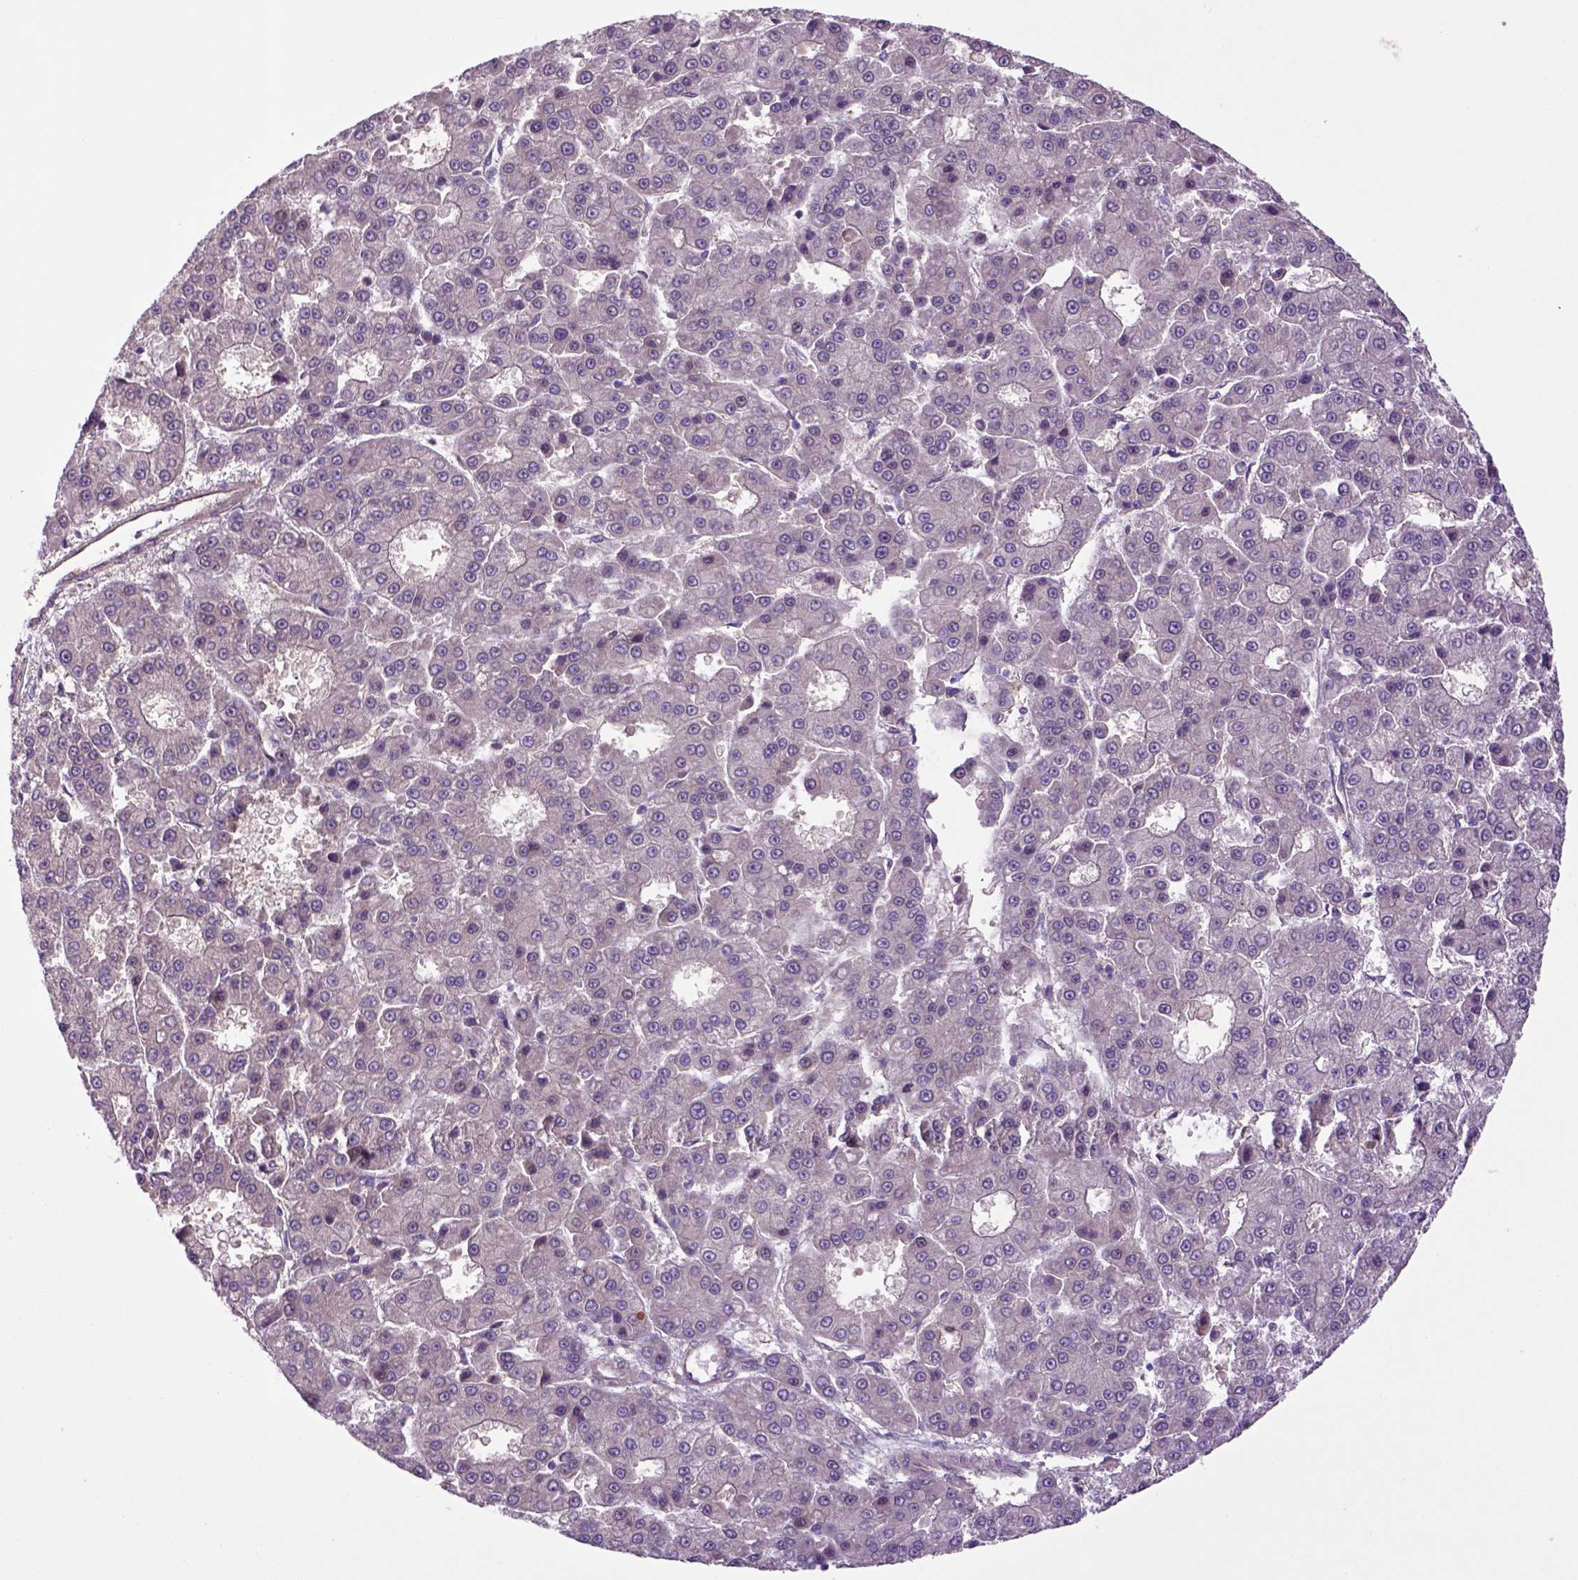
{"staining": {"intensity": "negative", "quantity": "none", "location": "none"}, "tissue": "liver cancer", "cell_type": "Tumor cells", "image_type": "cancer", "snomed": [{"axis": "morphology", "description": "Carcinoma, Hepatocellular, NOS"}, {"axis": "topography", "description": "Liver"}], "caption": "Tumor cells are negative for brown protein staining in liver hepatocellular carcinoma.", "gene": "HSPBP1", "patient": {"sex": "male", "age": 70}}